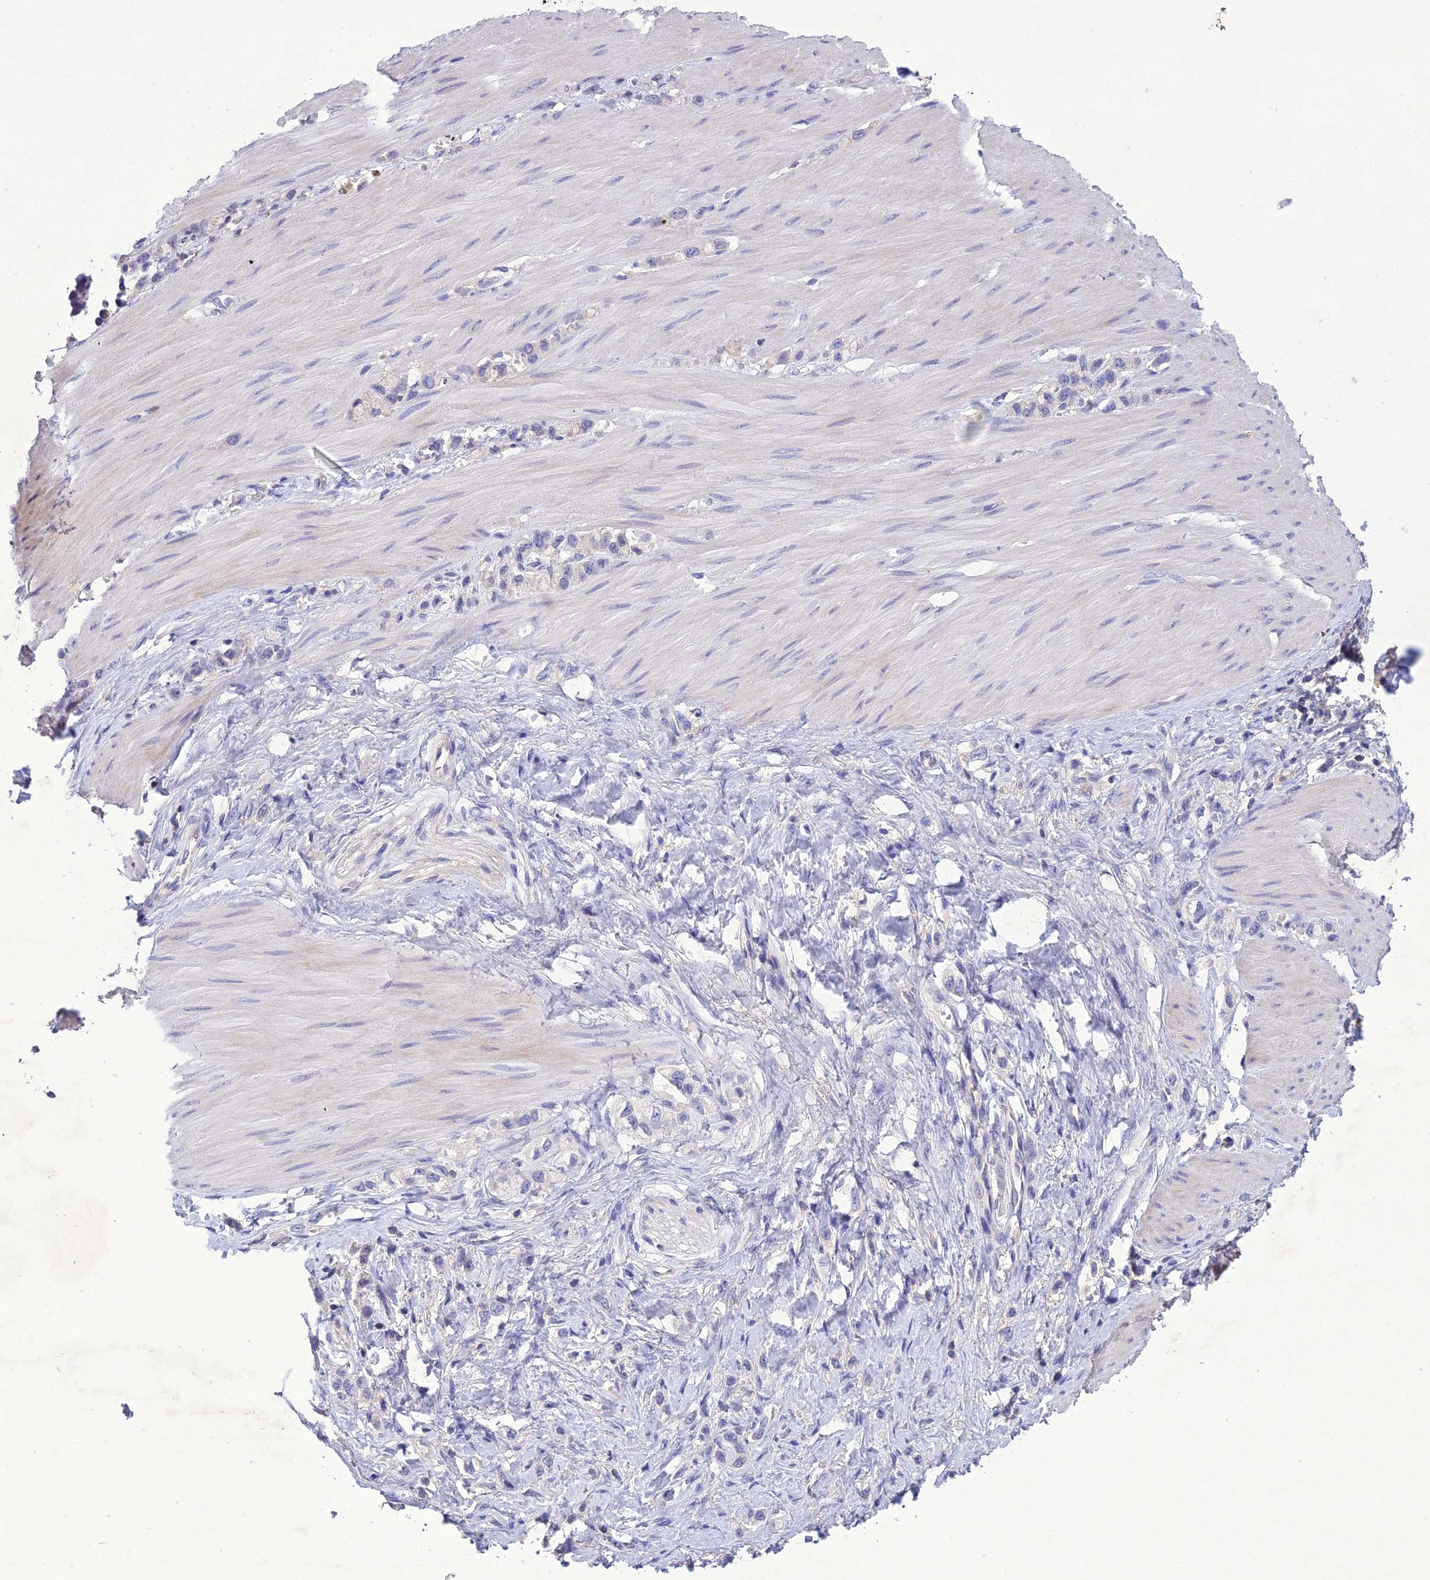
{"staining": {"intensity": "negative", "quantity": "none", "location": "none"}, "tissue": "stomach cancer", "cell_type": "Tumor cells", "image_type": "cancer", "snomed": [{"axis": "morphology", "description": "Adenocarcinoma, NOS"}, {"axis": "topography", "description": "Stomach"}], "caption": "Immunohistochemistry (IHC) of adenocarcinoma (stomach) demonstrates no staining in tumor cells. (Brightfield microscopy of DAB (3,3'-diaminobenzidine) immunohistochemistry at high magnification).", "gene": "SNX24", "patient": {"sex": "female", "age": 65}}